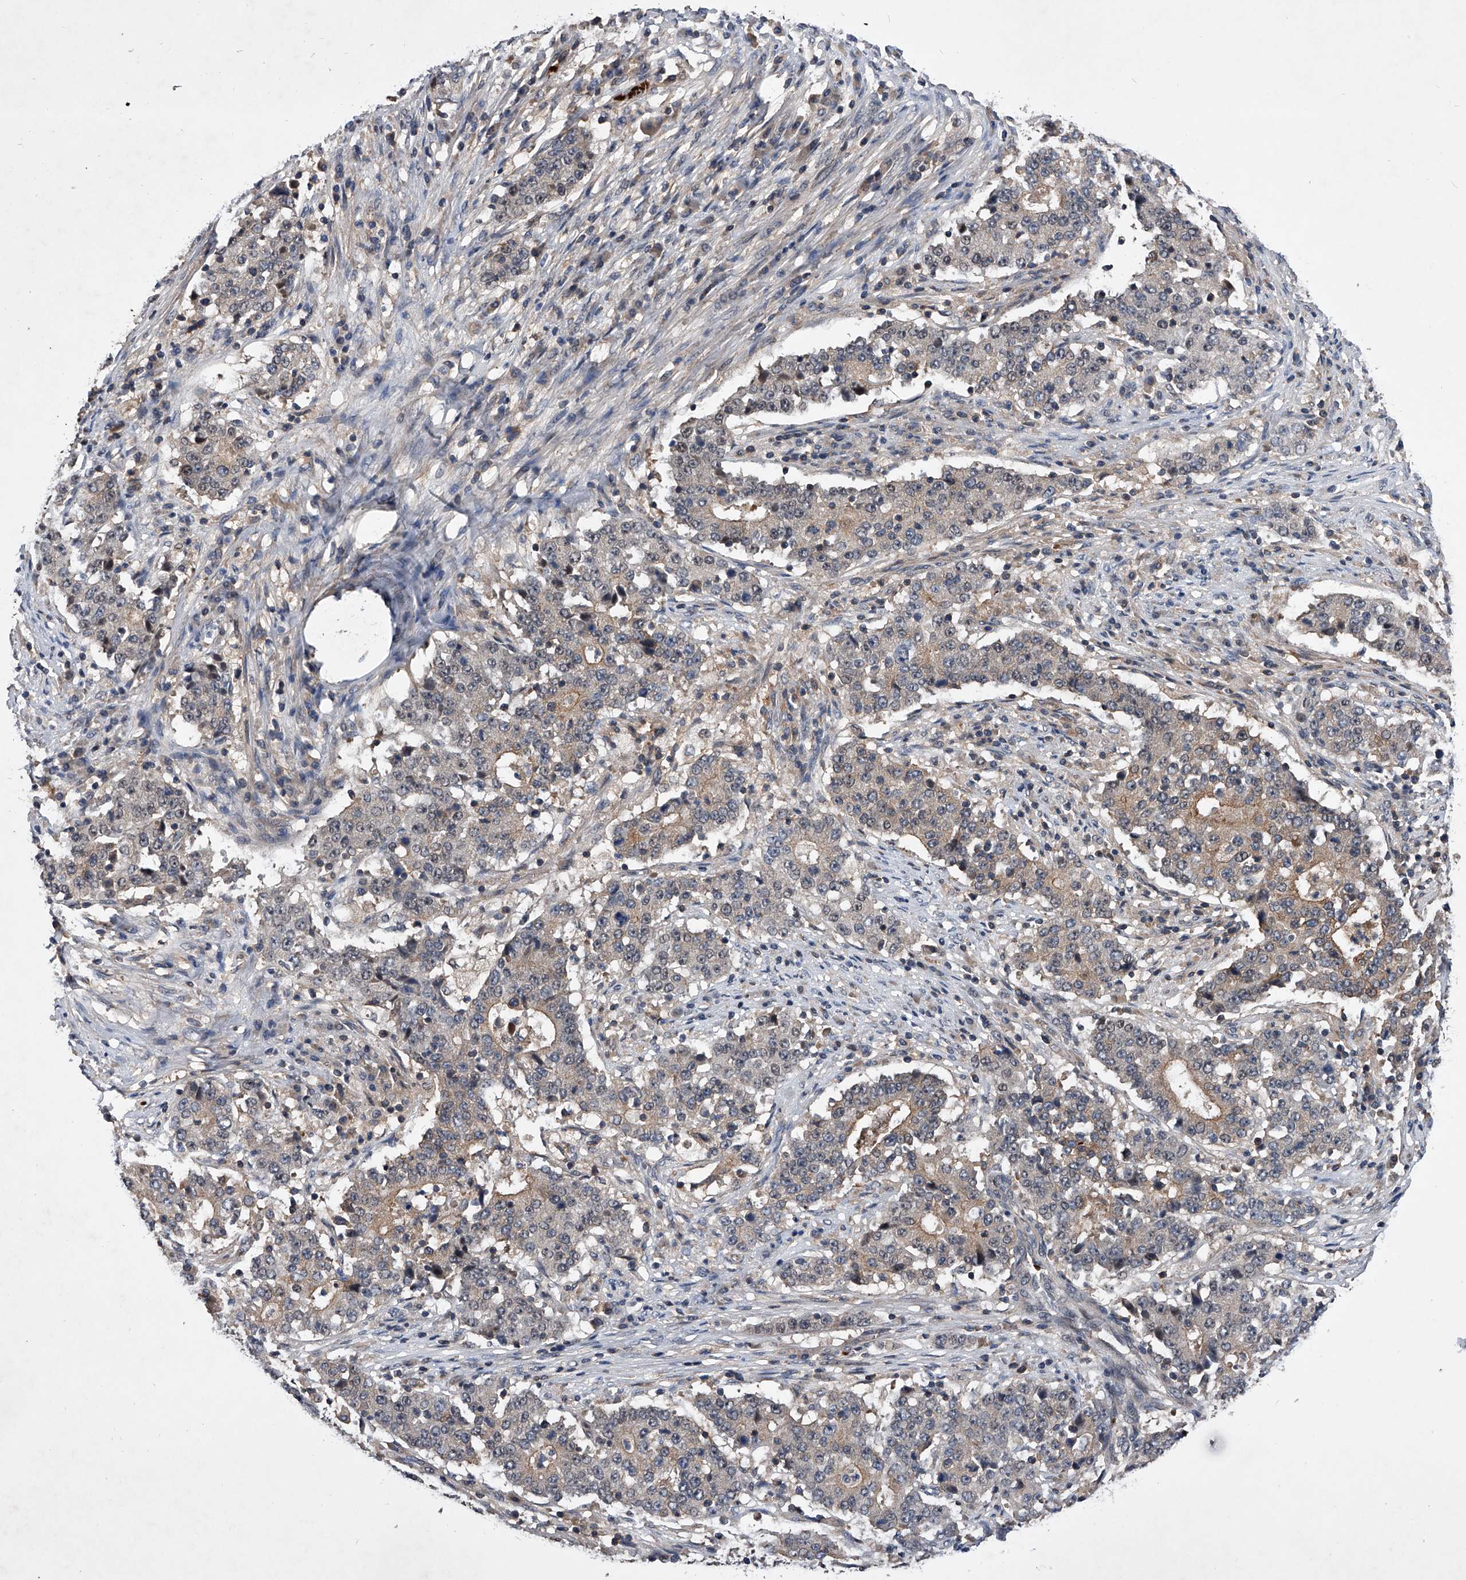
{"staining": {"intensity": "negative", "quantity": "none", "location": "none"}, "tissue": "stomach cancer", "cell_type": "Tumor cells", "image_type": "cancer", "snomed": [{"axis": "morphology", "description": "Adenocarcinoma, NOS"}, {"axis": "topography", "description": "Stomach"}], "caption": "A high-resolution image shows immunohistochemistry staining of stomach adenocarcinoma, which displays no significant staining in tumor cells.", "gene": "ZNF30", "patient": {"sex": "male", "age": 59}}